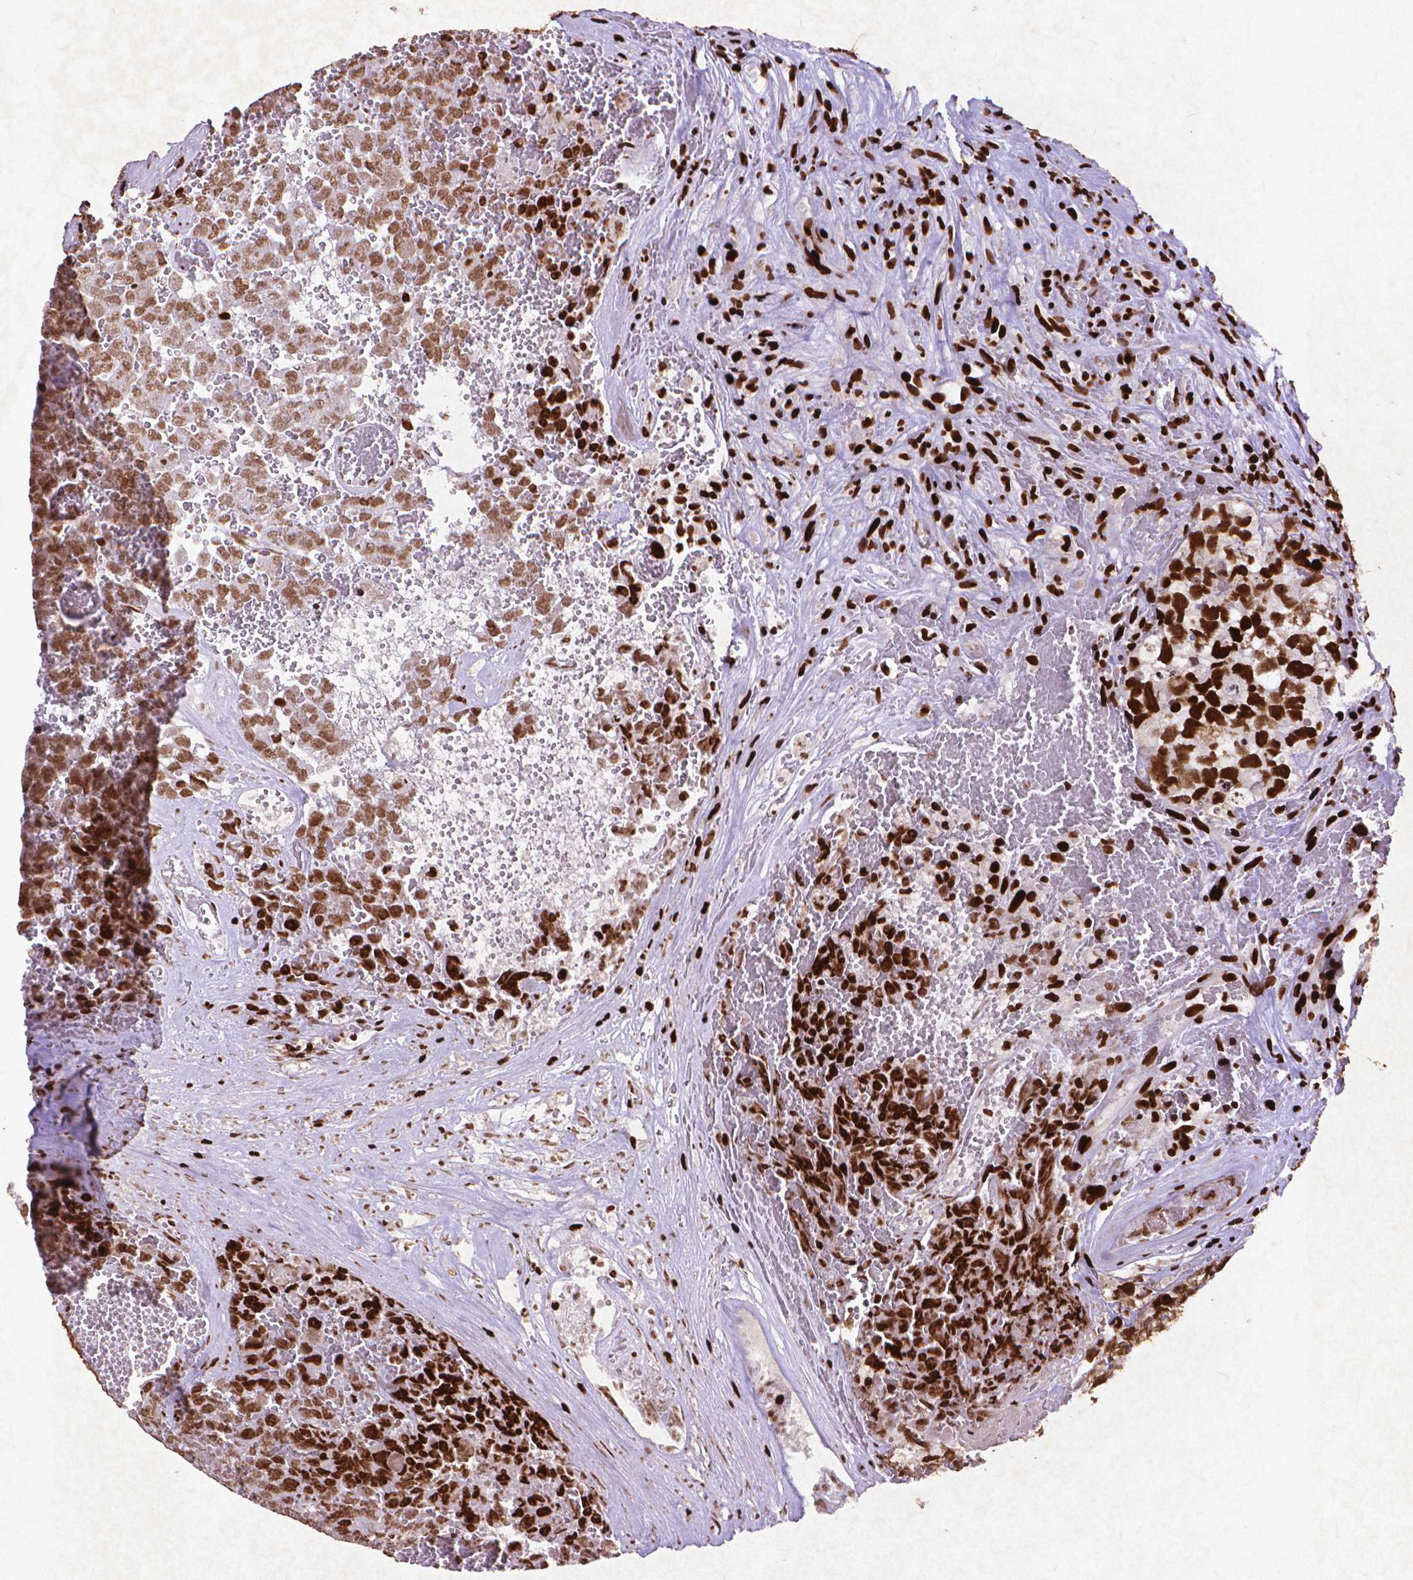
{"staining": {"intensity": "strong", "quantity": ">75%", "location": "nuclear"}, "tissue": "testis cancer", "cell_type": "Tumor cells", "image_type": "cancer", "snomed": [{"axis": "morphology", "description": "Carcinoma, Embryonal, NOS"}, {"axis": "topography", "description": "Testis"}], "caption": "Approximately >75% of tumor cells in testis embryonal carcinoma display strong nuclear protein staining as visualized by brown immunohistochemical staining.", "gene": "CITED2", "patient": {"sex": "male", "age": 18}}